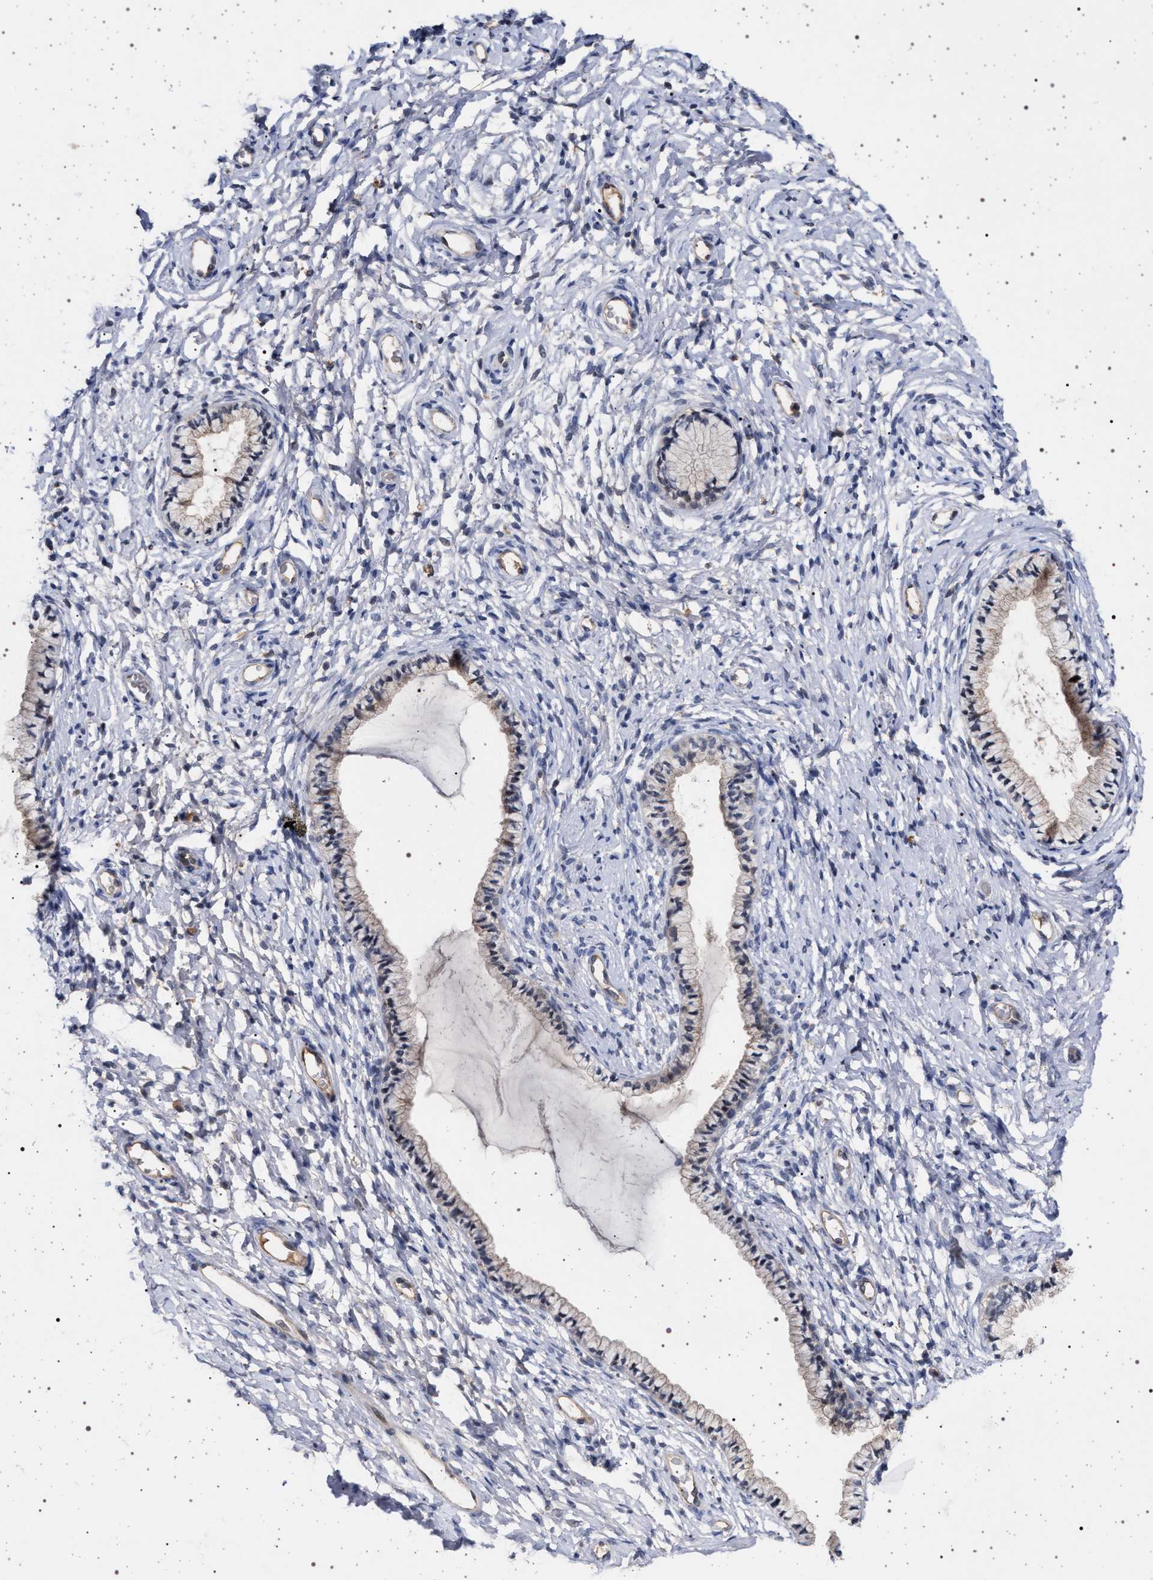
{"staining": {"intensity": "weak", "quantity": "25%-75%", "location": "cytoplasmic/membranous"}, "tissue": "cervix", "cell_type": "Glandular cells", "image_type": "normal", "snomed": [{"axis": "morphology", "description": "Normal tissue, NOS"}, {"axis": "topography", "description": "Cervix"}], "caption": "A brown stain shows weak cytoplasmic/membranous positivity of a protein in glandular cells of normal human cervix.", "gene": "RBM48", "patient": {"sex": "female", "age": 72}}